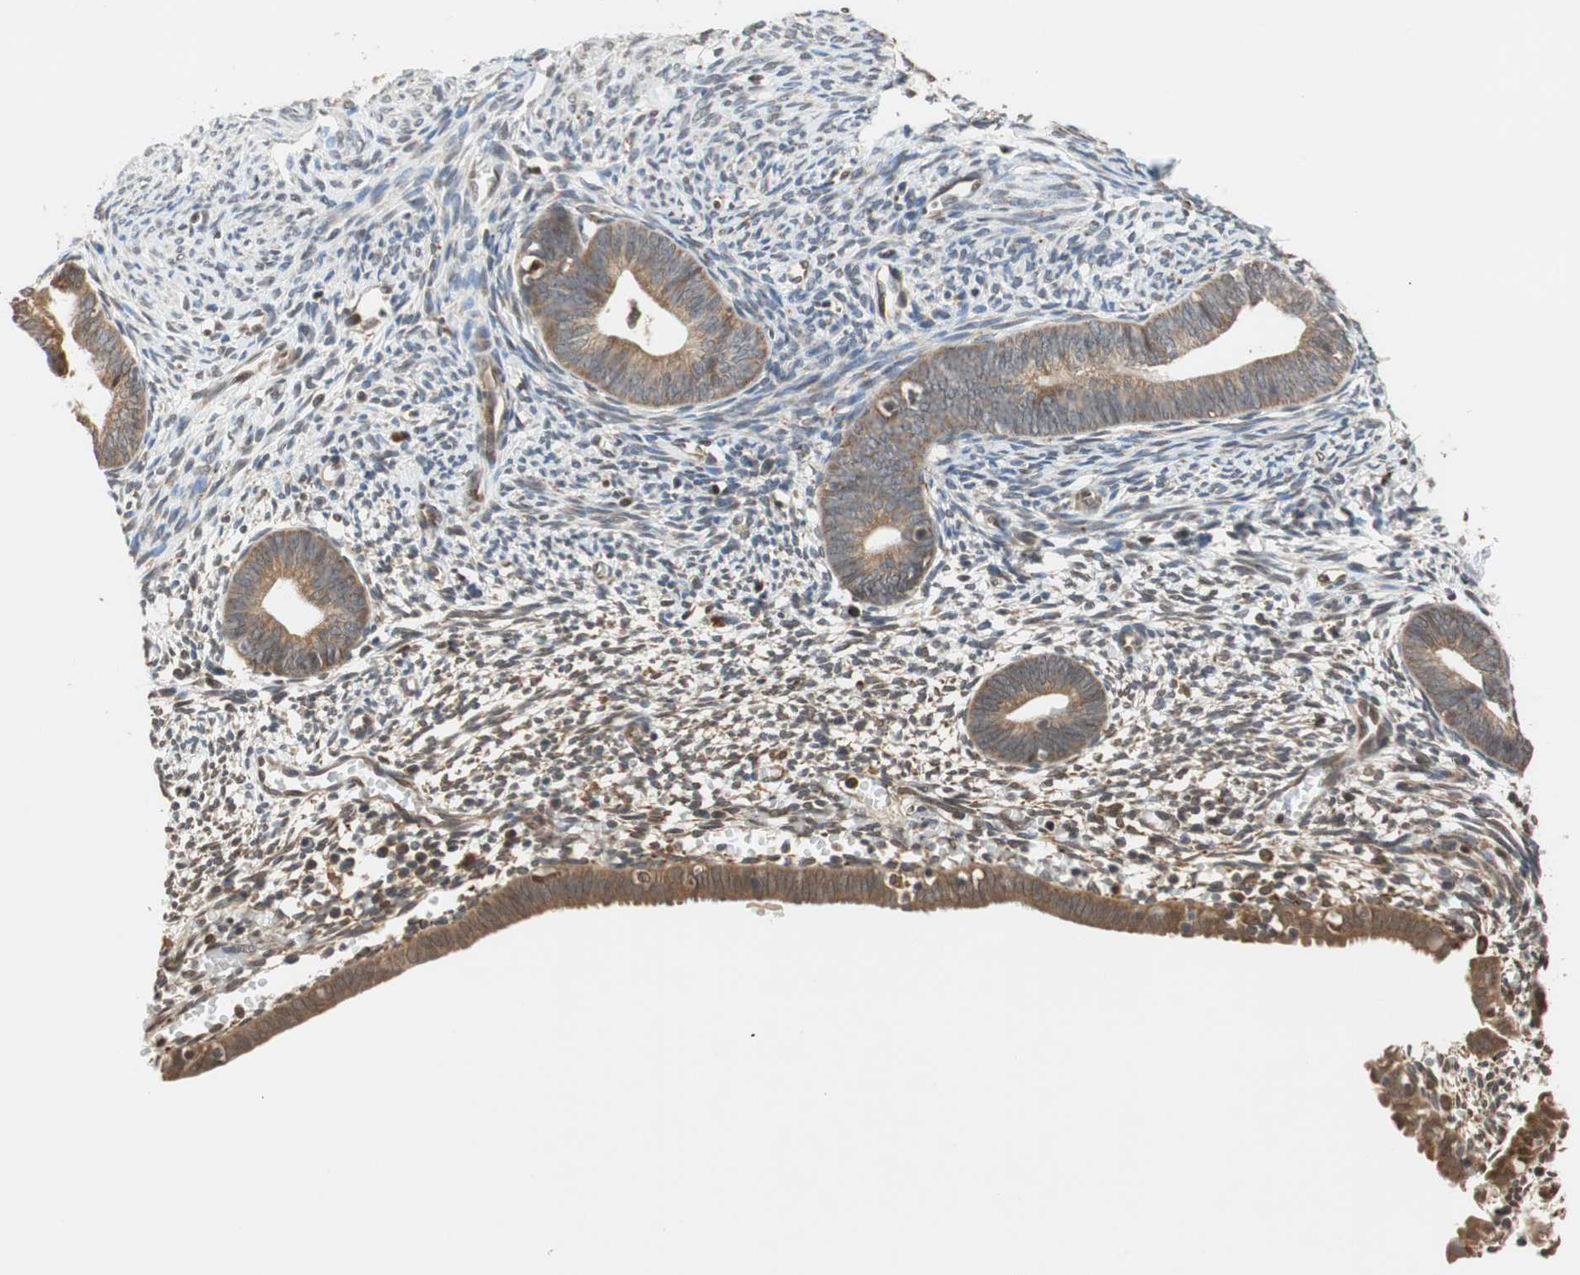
{"staining": {"intensity": "negative", "quantity": "none", "location": "none"}, "tissue": "endometrium", "cell_type": "Cells in endometrial stroma", "image_type": "normal", "snomed": [{"axis": "morphology", "description": "Normal tissue, NOS"}, {"axis": "morphology", "description": "Atrophy, NOS"}, {"axis": "topography", "description": "Uterus"}, {"axis": "topography", "description": "Endometrium"}], "caption": "This is an immunohistochemistry (IHC) photomicrograph of unremarkable endometrium. There is no positivity in cells in endometrial stroma.", "gene": "AUP1", "patient": {"sex": "female", "age": 68}}